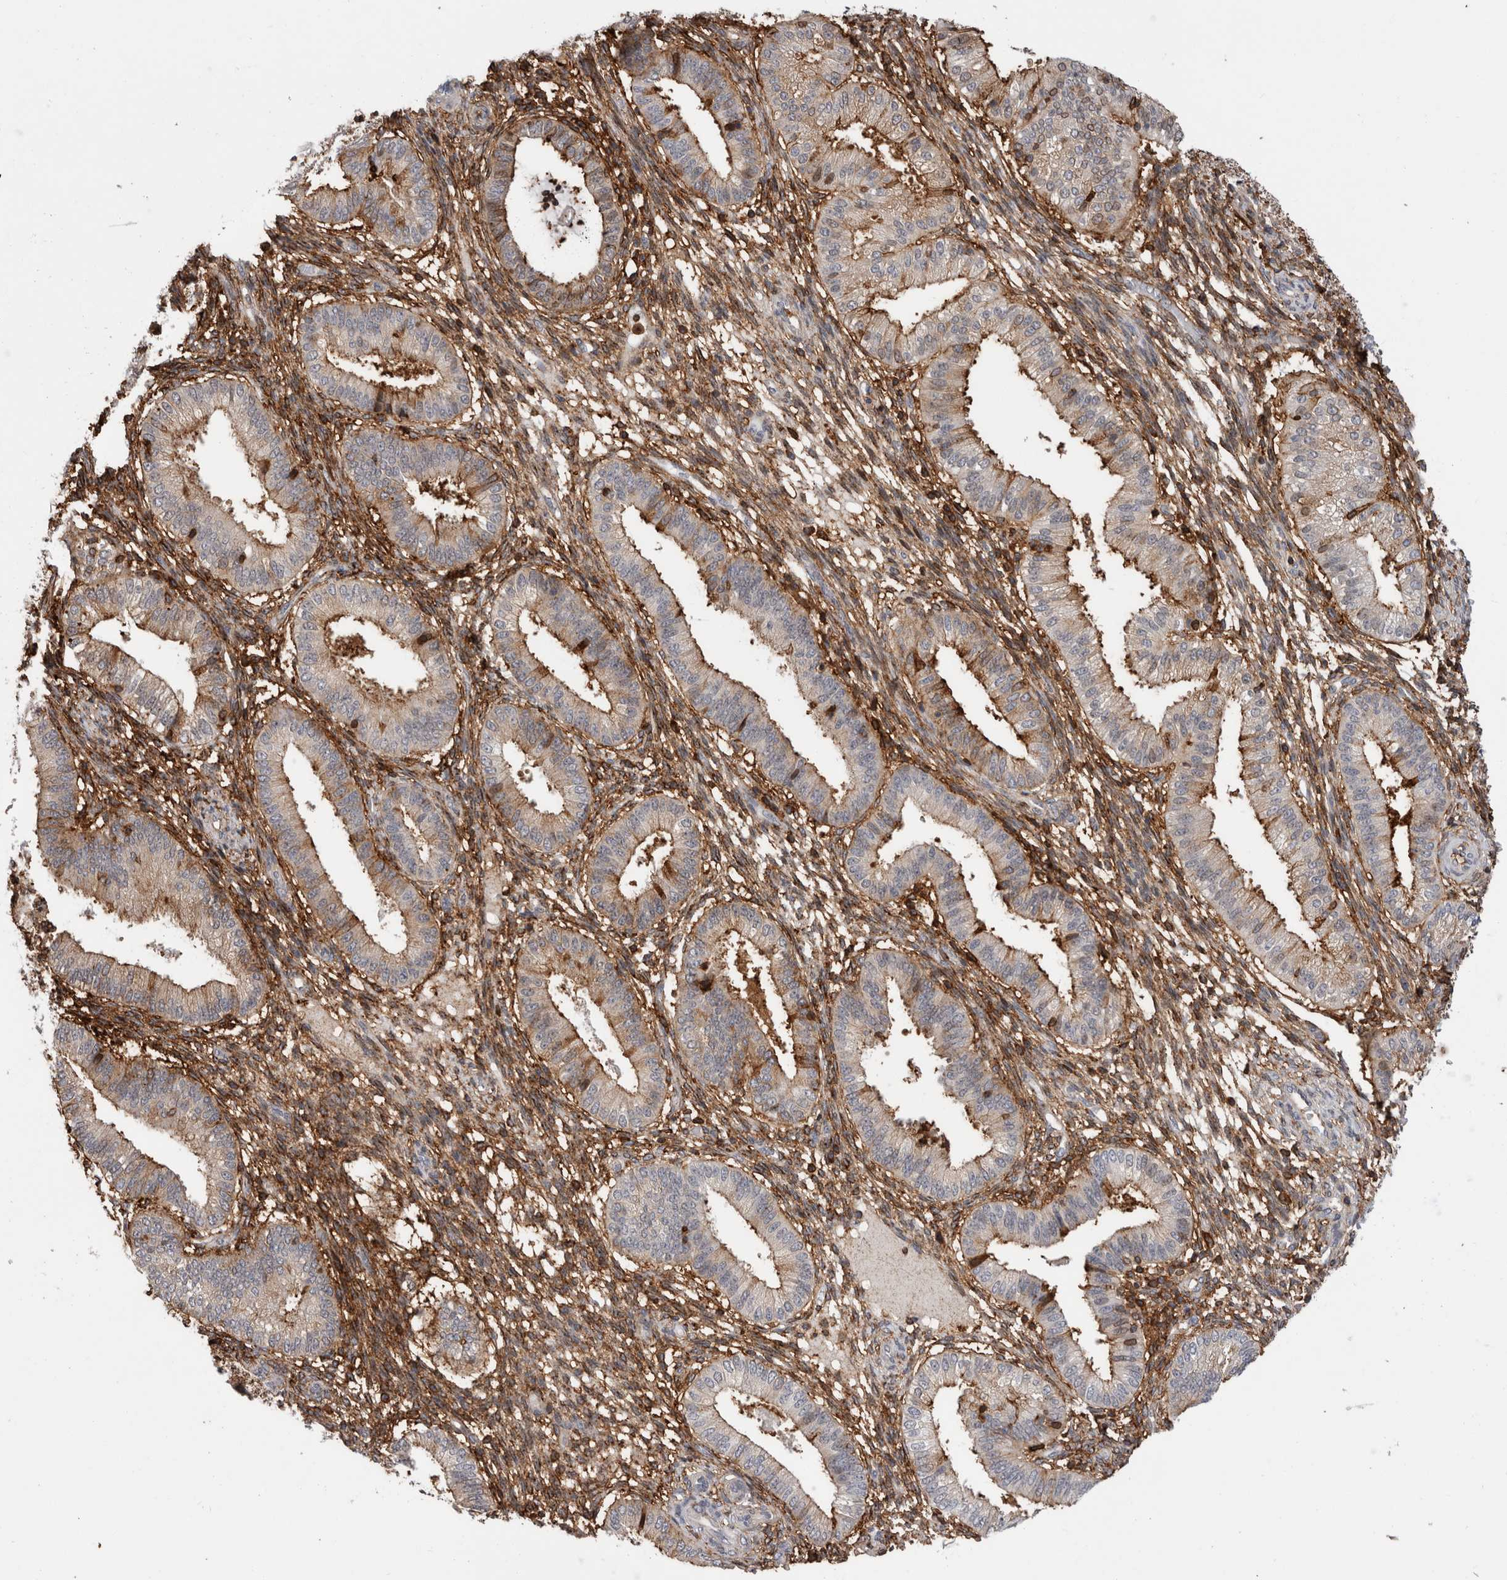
{"staining": {"intensity": "moderate", "quantity": ">75%", "location": "cytoplasmic/membranous"}, "tissue": "endometrium", "cell_type": "Cells in endometrial stroma", "image_type": "normal", "snomed": [{"axis": "morphology", "description": "Normal tissue, NOS"}, {"axis": "topography", "description": "Endometrium"}], "caption": "Endometrium stained for a protein reveals moderate cytoplasmic/membranous positivity in cells in endometrial stroma.", "gene": "CCDC88B", "patient": {"sex": "female", "age": 39}}